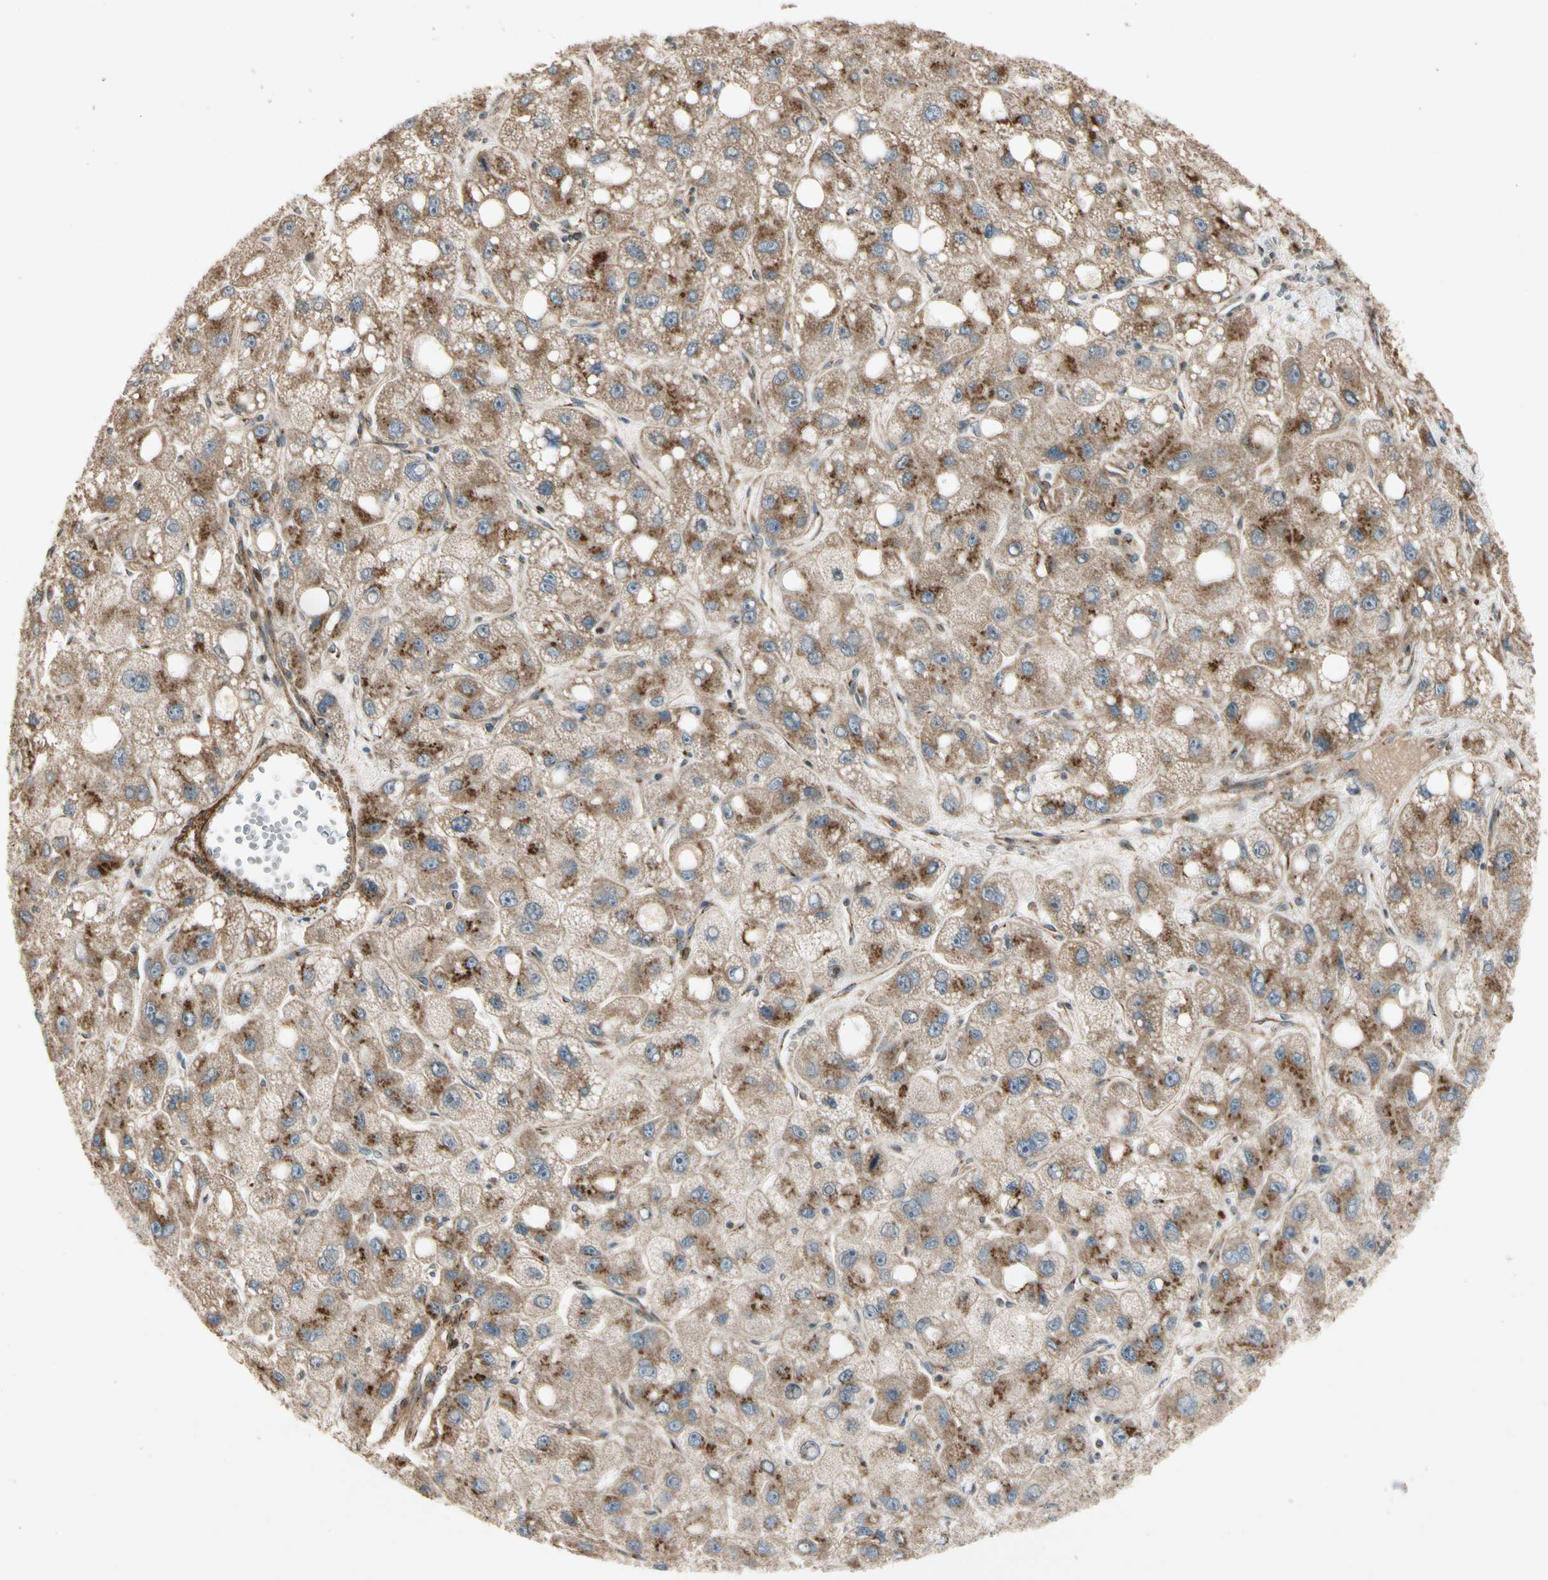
{"staining": {"intensity": "moderate", "quantity": ">75%", "location": "cytoplasmic/membranous"}, "tissue": "liver cancer", "cell_type": "Tumor cells", "image_type": "cancer", "snomed": [{"axis": "morphology", "description": "Carcinoma, Hepatocellular, NOS"}, {"axis": "topography", "description": "Liver"}], "caption": "This image displays liver hepatocellular carcinoma stained with immunohistochemistry to label a protein in brown. The cytoplasmic/membranous of tumor cells show moderate positivity for the protein. Nuclei are counter-stained blue.", "gene": "GCK", "patient": {"sex": "male", "age": 55}}